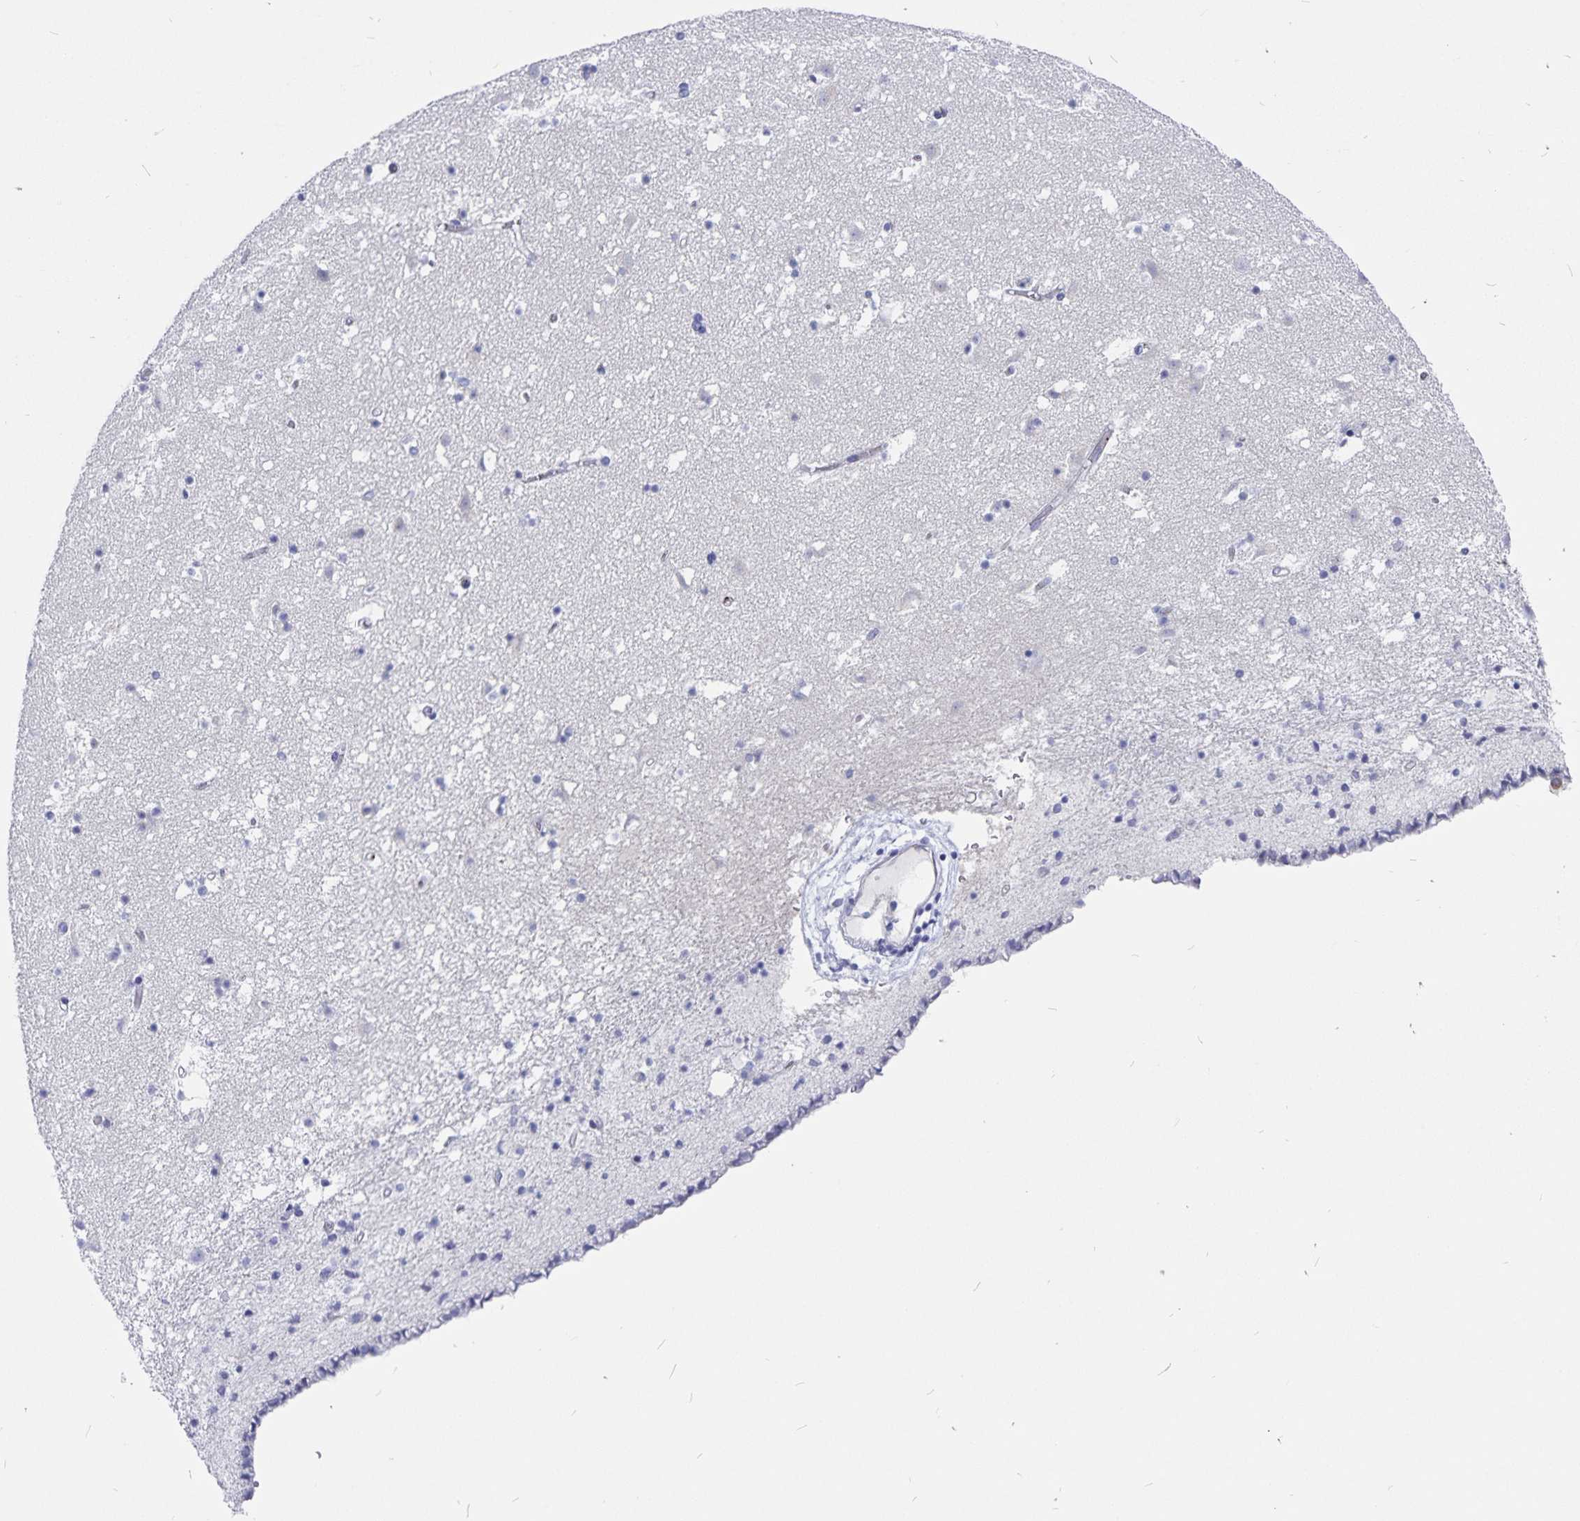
{"staining": {"intensity": "negative", "quantity": "none", "location": "none"}, "tissue": "caudate", "cell_type": "Glial cells", "image_type": "normal", "snomed": [{"axis": "morphology", "description": "Normal tissue, NOS"}, {"axis": "topography", "description": "Lateral ventricle wall"}], "caption": "This image is of benign caudate stained with immunohistochemistry (IHC) to label a protein in brown with the nuclei are counter-stained blue. There is no expression in glial cells. (Brightfield microscopy of DAB immunohistochemistry at high magnification).", "gene": "SNTN", "patient": {"sex": "female", "age": 42}}